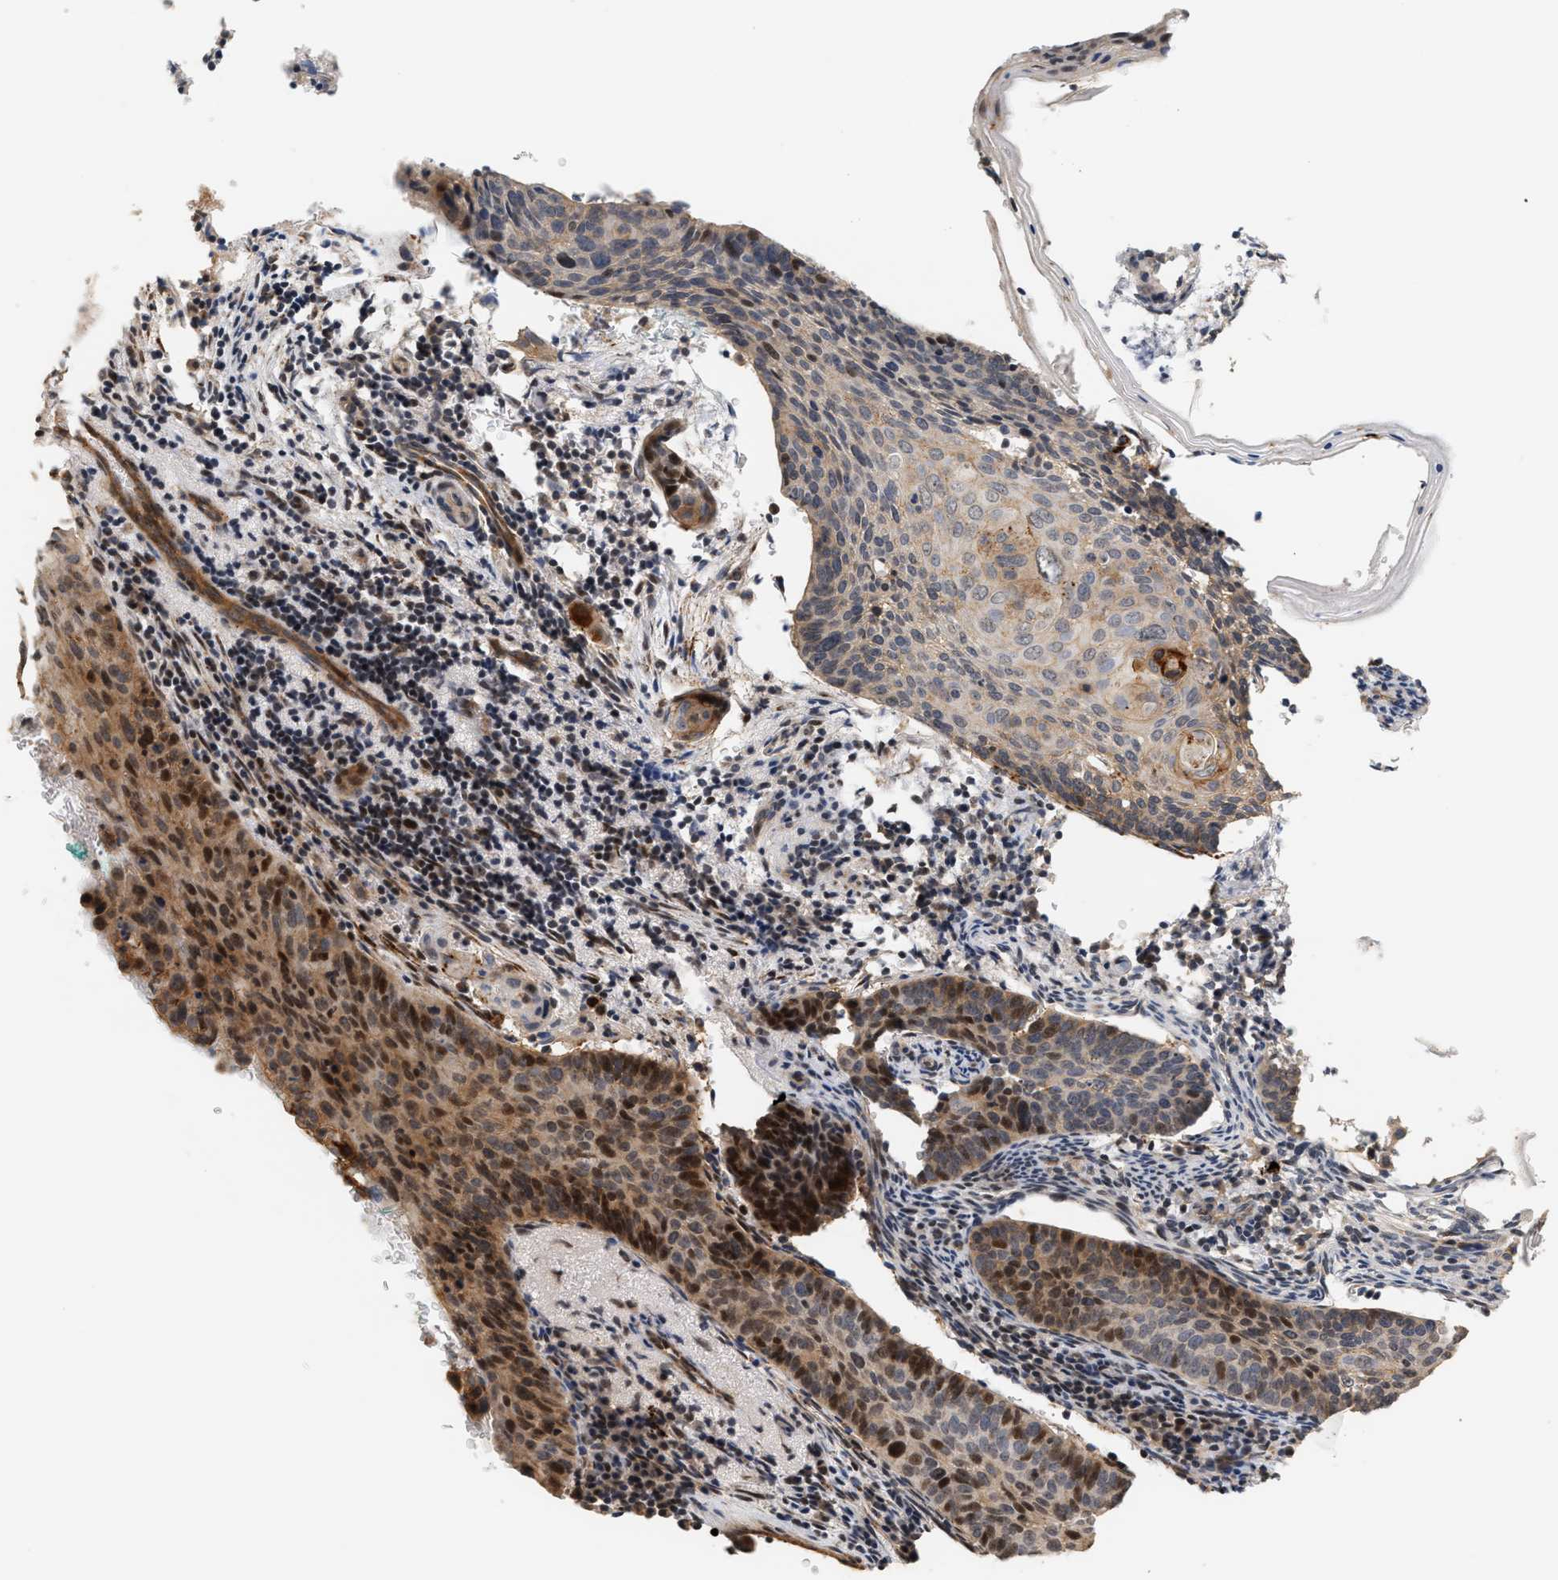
{"staining": {"intensity": "moderate", "quantity": "<25%", "location": "nuclear"}, "tissue": "cervical cancer", "cell_type": "Tumor cells", "image_type": "cancer", "snomed": [{"axis": "morphology", "description": "Squamous cell carcinoma, NOS"}, {"axis": "topography", "description": "Cervix"}], "caption": "Protein analysis of cervical cancer tissue demonstrates moderate nuclear staining in approximately <25% of tumor cells.", "gene": "PLXND1", "patient": {"sex": "female", "age": 33}}